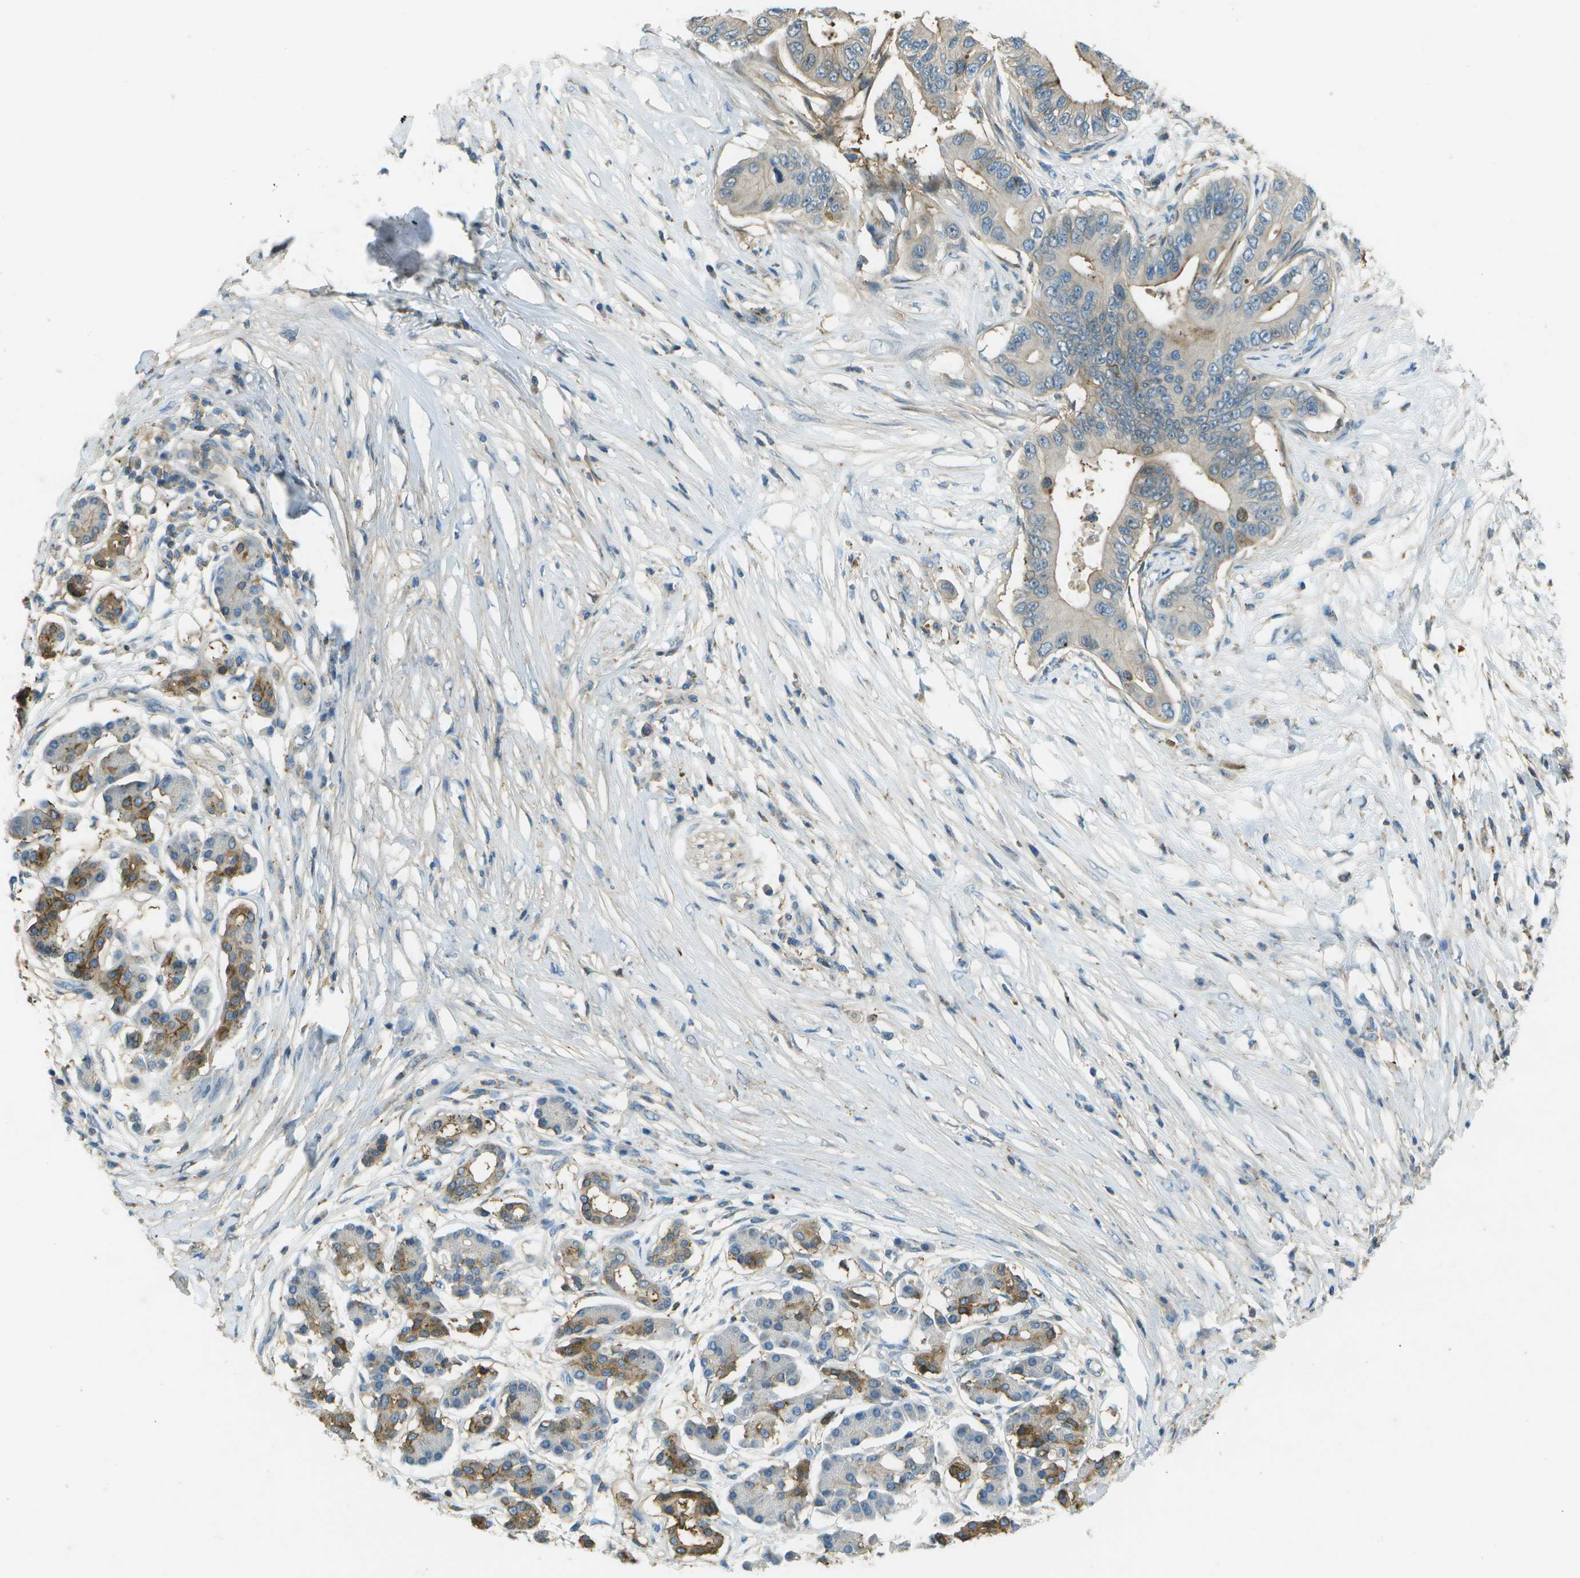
{"staining": {"intensity": "weak", "quantity": "25%-75%", "location": "cytoplasmic/membranous"}, "tissue": "pancreatic cancer", "cell_type": "Tumor cells", "image_type": "cancer", "snomed": [{"axis": "morphology", "description": "Adenocarcinoma, NOS"}, {"axis": "topography", "description": "Pancreas"}], "caption": "DAB immunohistochemical staining of adenocarcinoma (pancreatic) reveals weak cytoplasmic/membranous protein staining in about 25%-75% of tumor cells.", "gene": "LRRC66", "patient": {"sex": "male", "age": 77}}